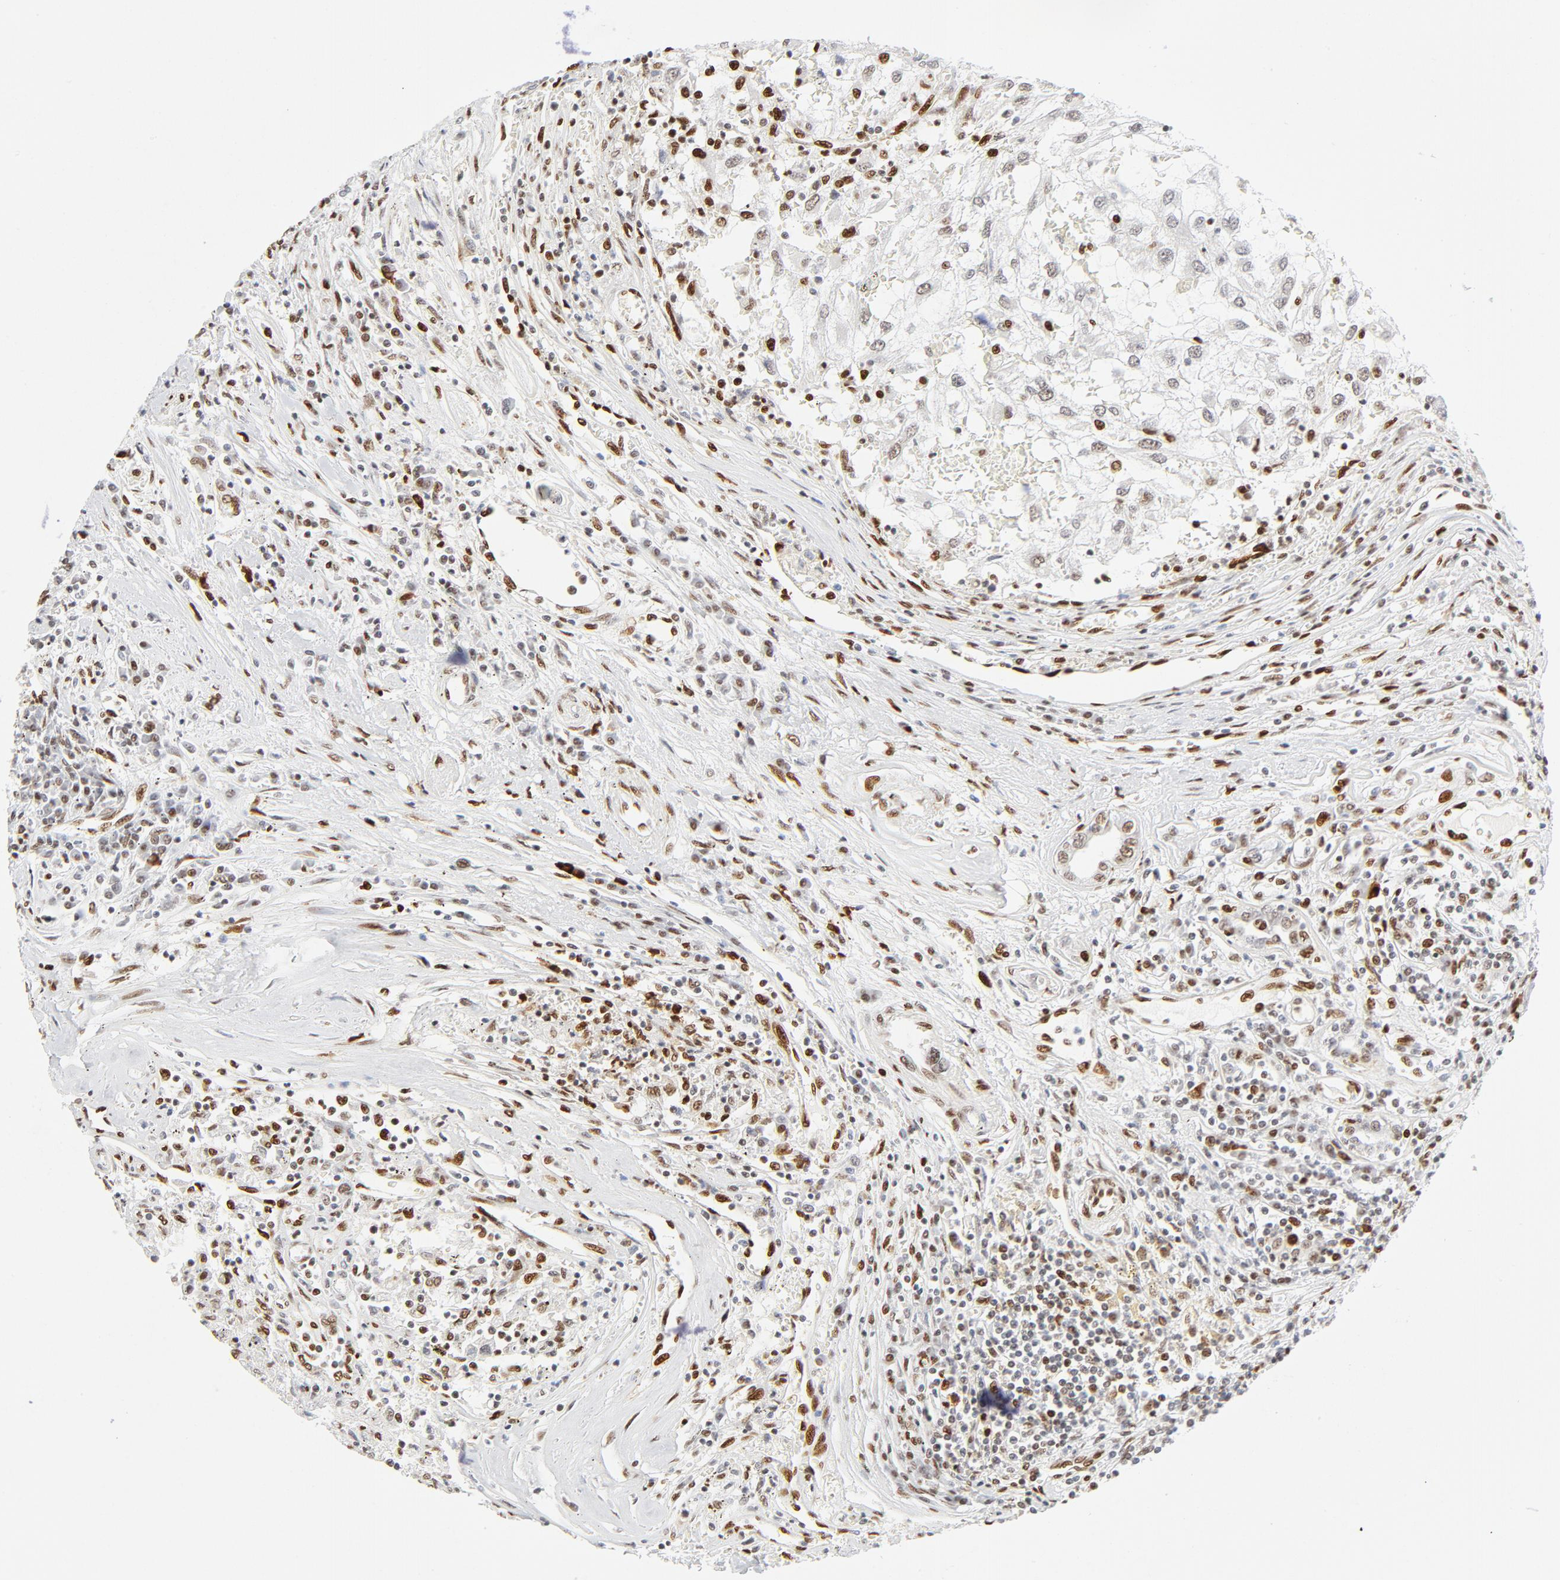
{"staining": {"intensity": "weak", "quantity": "<25%", "location": "nuclear"}, "tissue": "renal cancer", "cell_type": "Tumor cells", "image_type": "cancer", "snomed": [{"axis": "morphology", "description": "Normal tissue, NOS"}, {"axis": "morphology", "description": "Adenocarcinoma, NOS"}, {"axis": "topography", "description": "Kidney"}], "caption": "Immunohistochemistry (IHC) histopathology image of neoplastic tissue: human renal adenocarcinoma stained with DAB (3,3'-diaminobenzidine) exhibits no significant protein expression in tumor cells.", "gene": "MEF2A", "patient": {"sex": "male", "age": 71}}